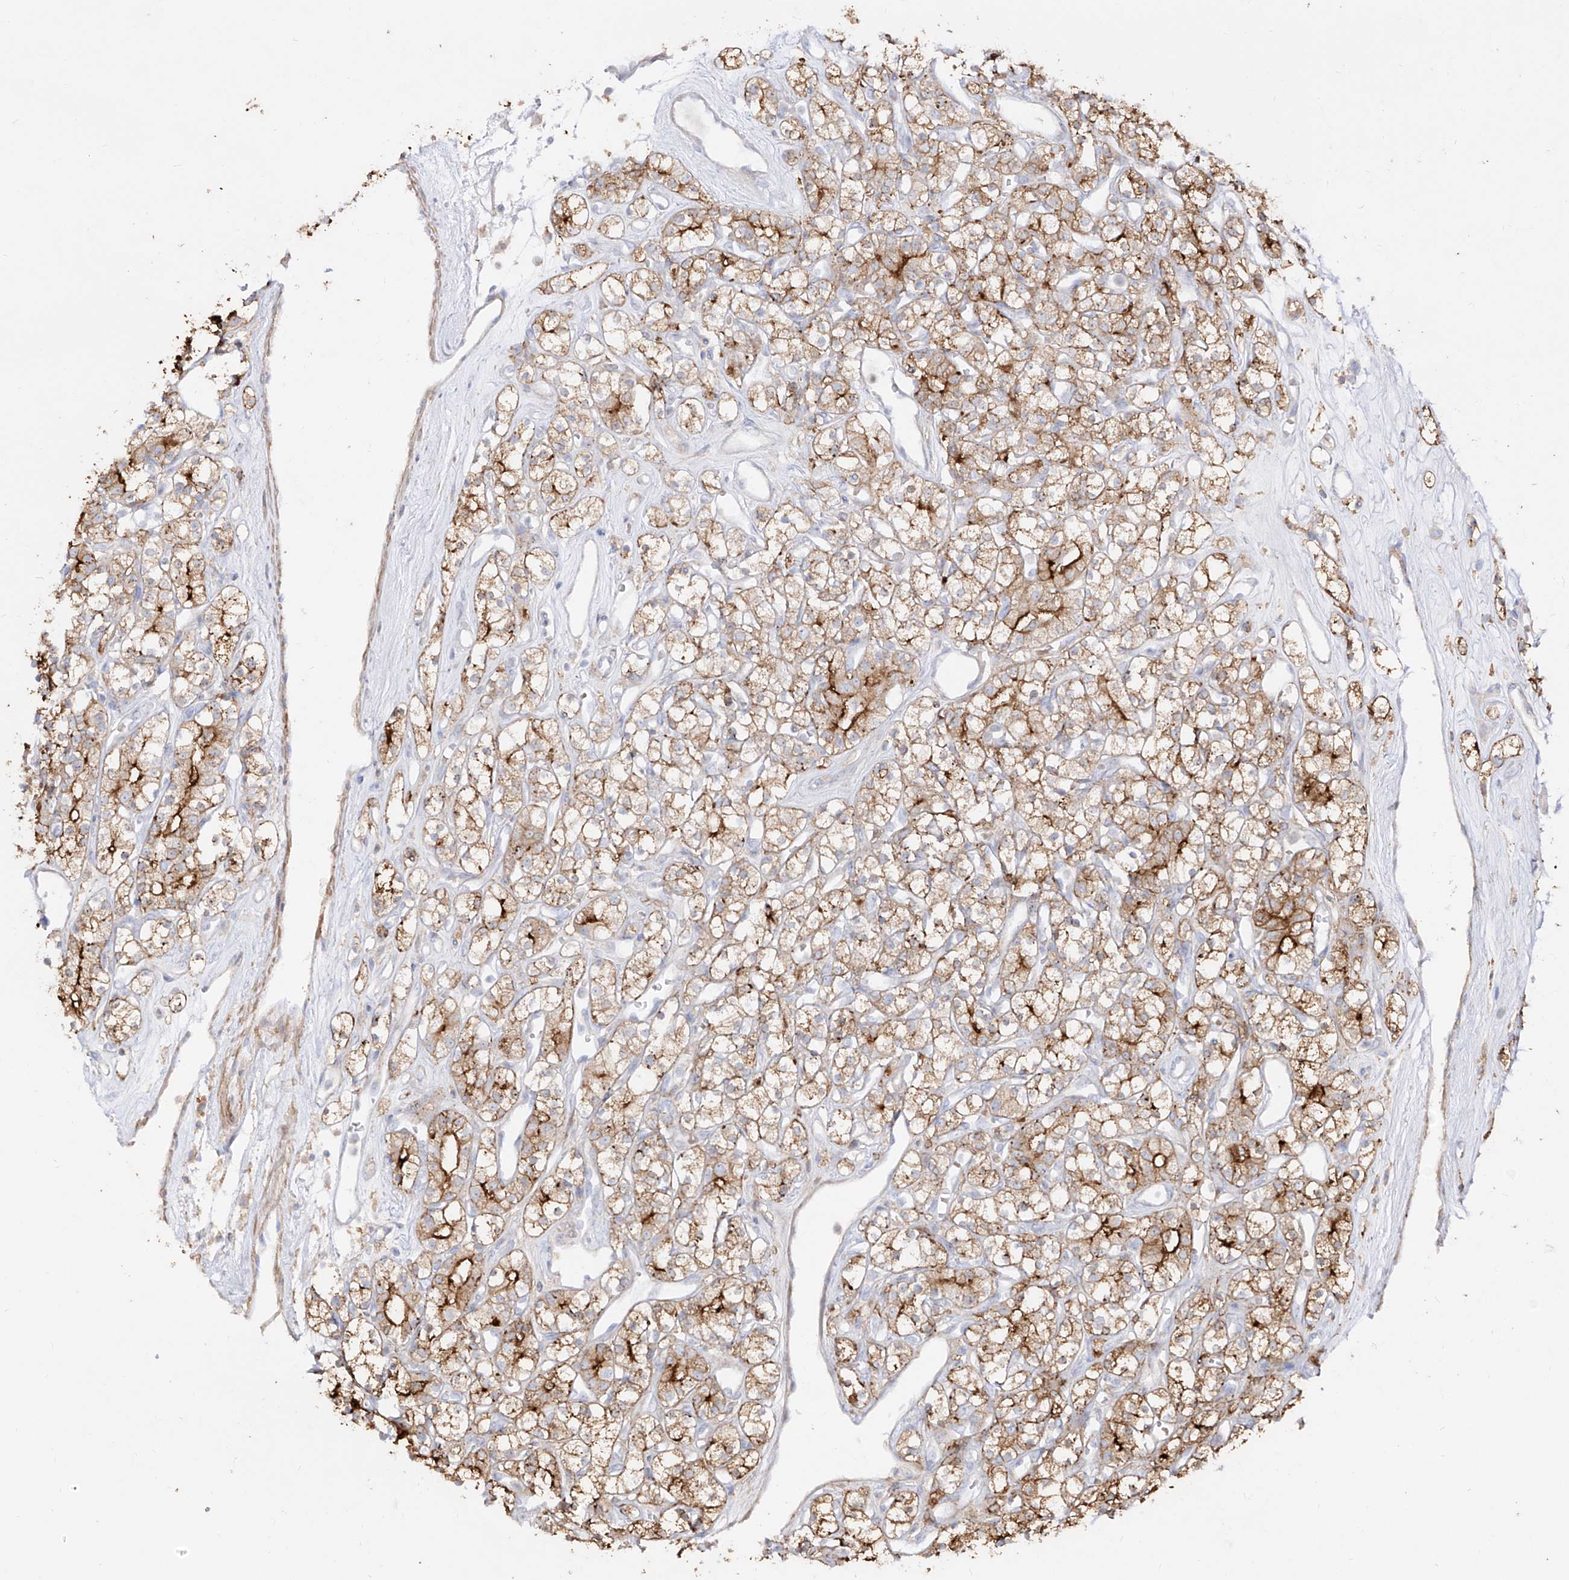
{"staining": {"intensity": "moderate", "quantity": ">75%", "location": "cytoplasmic/membranous"}, "tissue": "renal cancer", "cell_type": "Tumor cells", "image_type": "cancer", "snomed": [{"axis": "morphology", "description": "Adenocarcinoma, NOS"}, {"axis": "topography", "description": "Kidney"}], "caption": "Immunohistochemical staining of human adenocarcinoma (renal) exhibits medium levels of moderate cytoplasmic/membranous expression in about >75% of tumor cells. The protein of interest is stained brown, and the nuclei are stained in blue (DAB IHC with brightfield microscopy, high magnification).", "gene": "ZGRF1", "patient": {"sex": "male", "age": 77}}